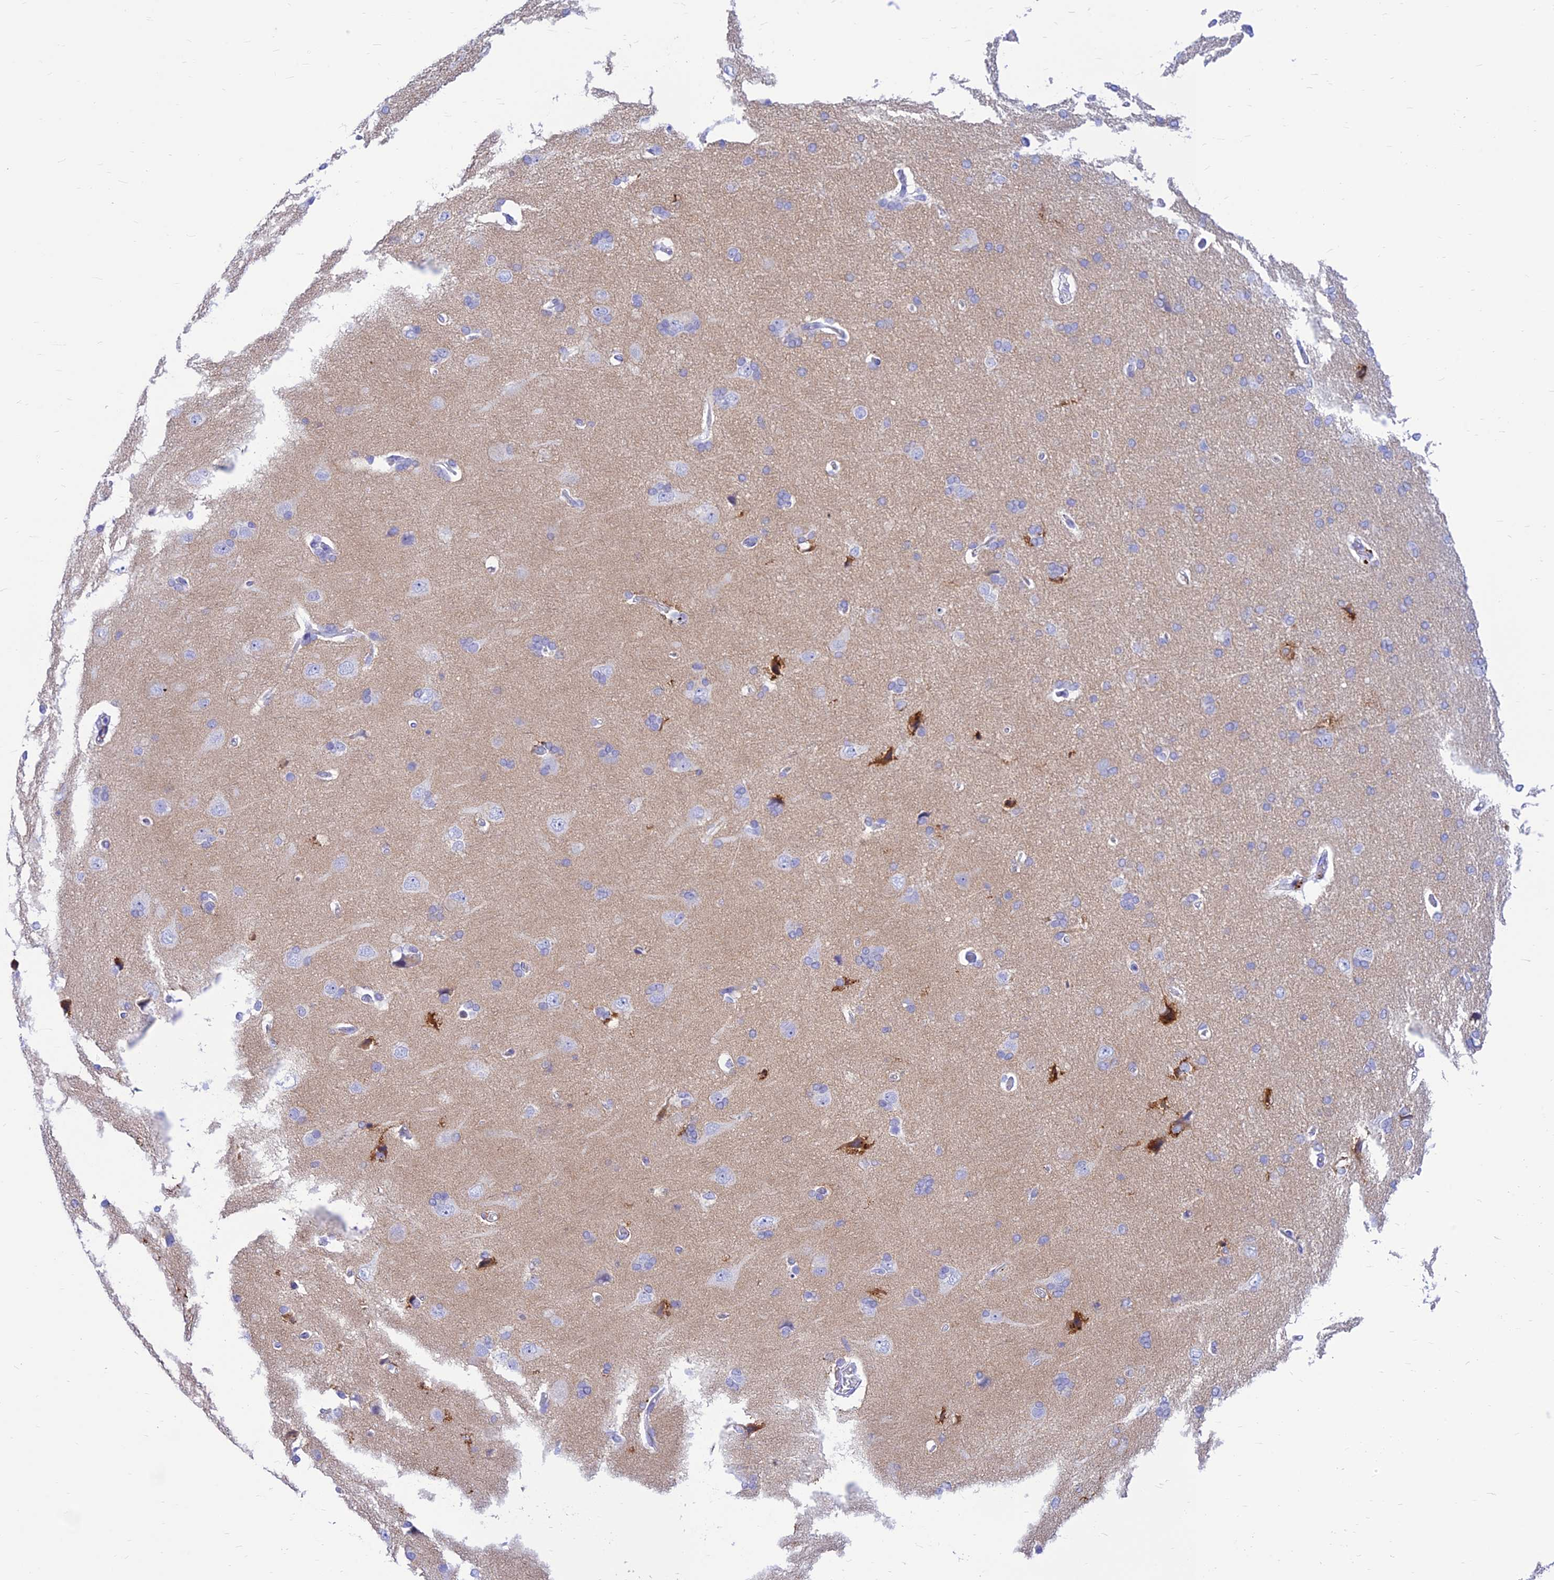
{"staining": {"intensity": "negative", "quantity": "none", "location": "none"}, "tissue": "cerebral cortex", "cell_type": "Endothelial cells", "image_type": "normal", "snomed": [{"axis": "morphology", "description": "Normal tissue, NOS"}, {"axis": "topography", "description": "Cerebral cortex"}], "caption": "This is a photomicrograph of immunohistochemistry staining of benign cerebral cortex, which shows no staining in endothelial cells.", "gene": "PRNP", "patient": {"sex": "male", "age": 62}}